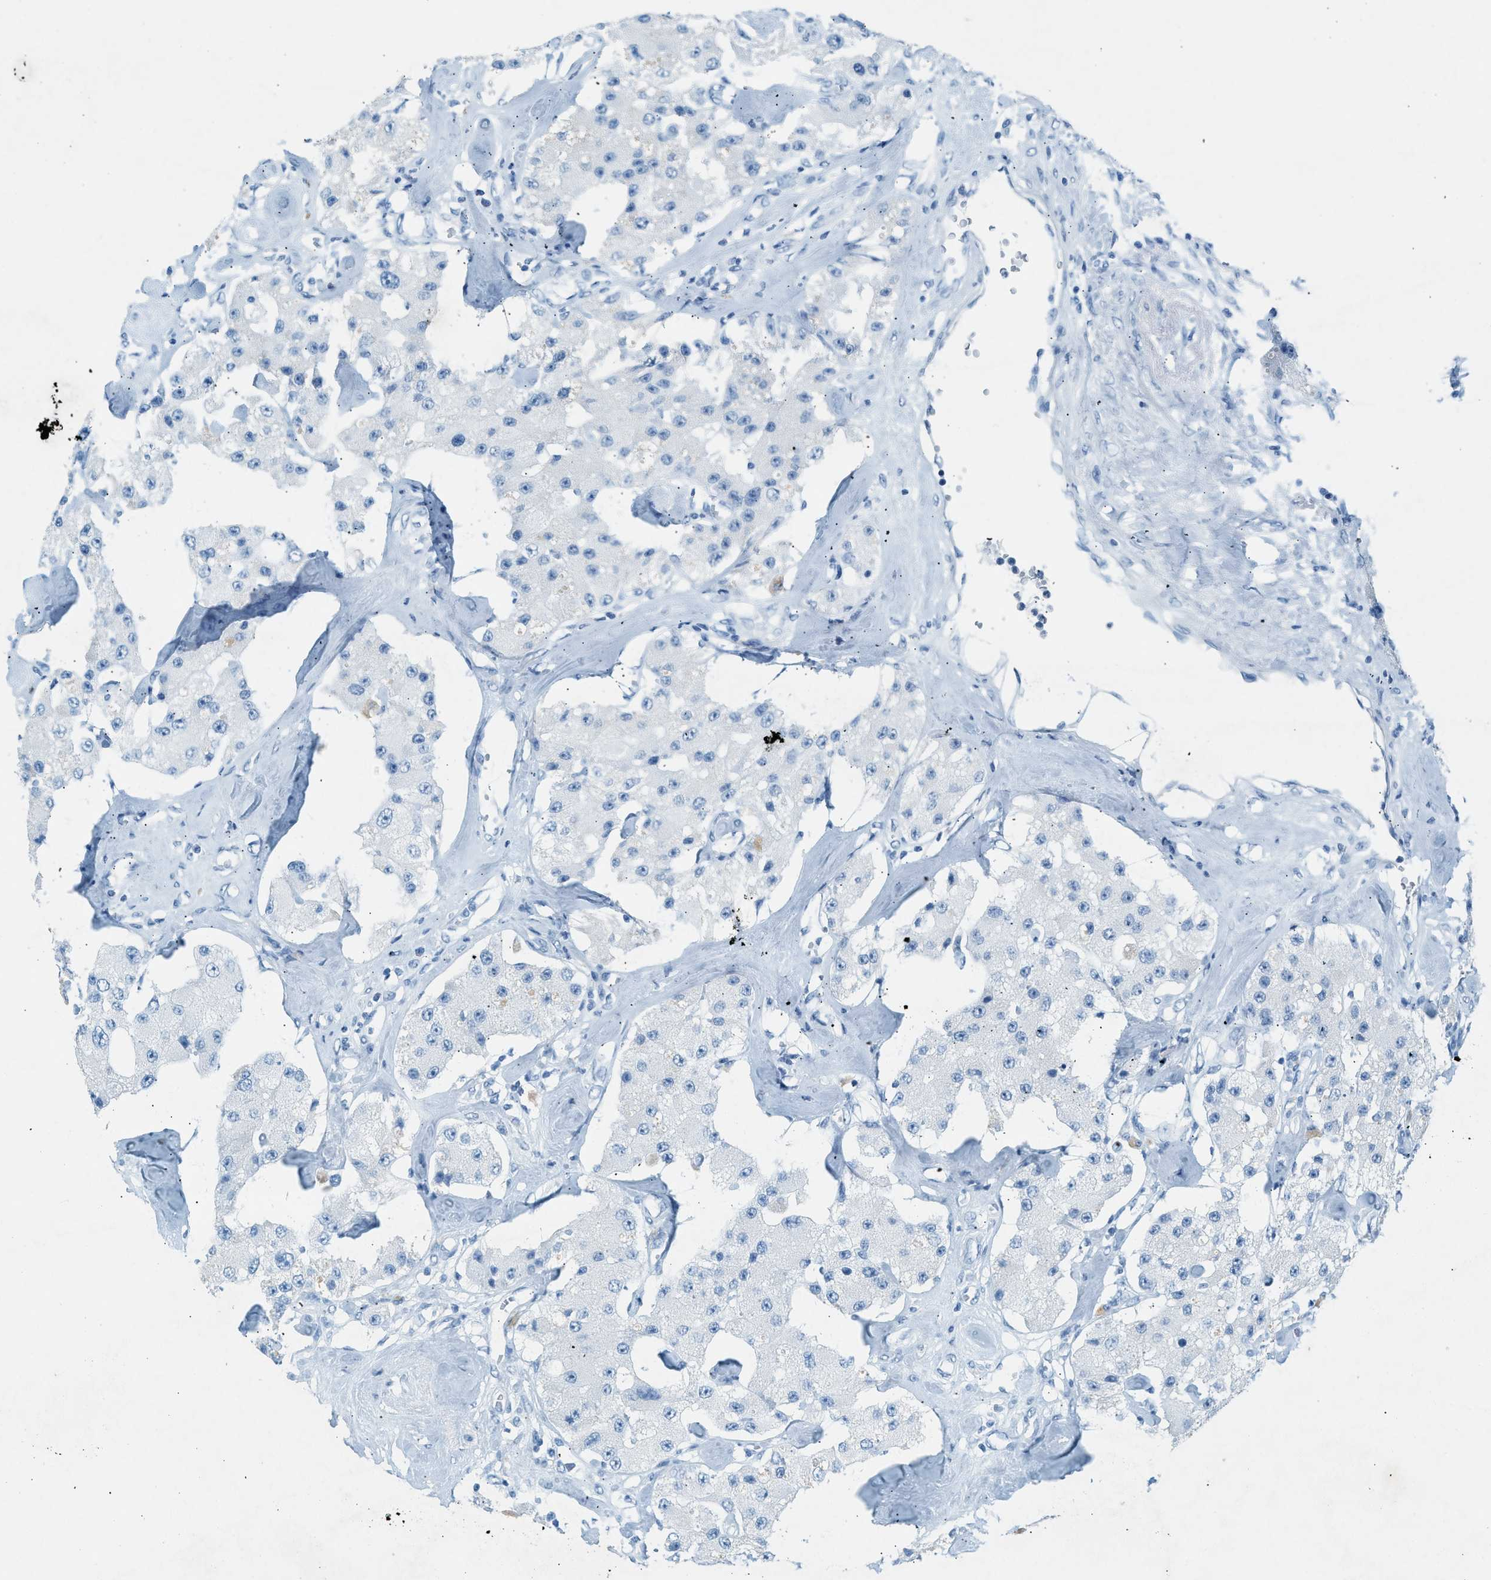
{"staining": {"intensity": "negative", "quantity": "none", "location": "none"}, "tissue": "carcinoid", "cell_type": "Tumor cells", "image_type": "cancer", "snomed": [{"axis": "morphology", "description": "Carcinoid, malignant, NOS"}, {"axis": "topography", "description": "Pancreas"}], "caption": "Histopathology image shows no significant protein staining in tumor cells of carcinoid.", "gene": "HHATL", "patient": {"sex": "male", "age": 41}}